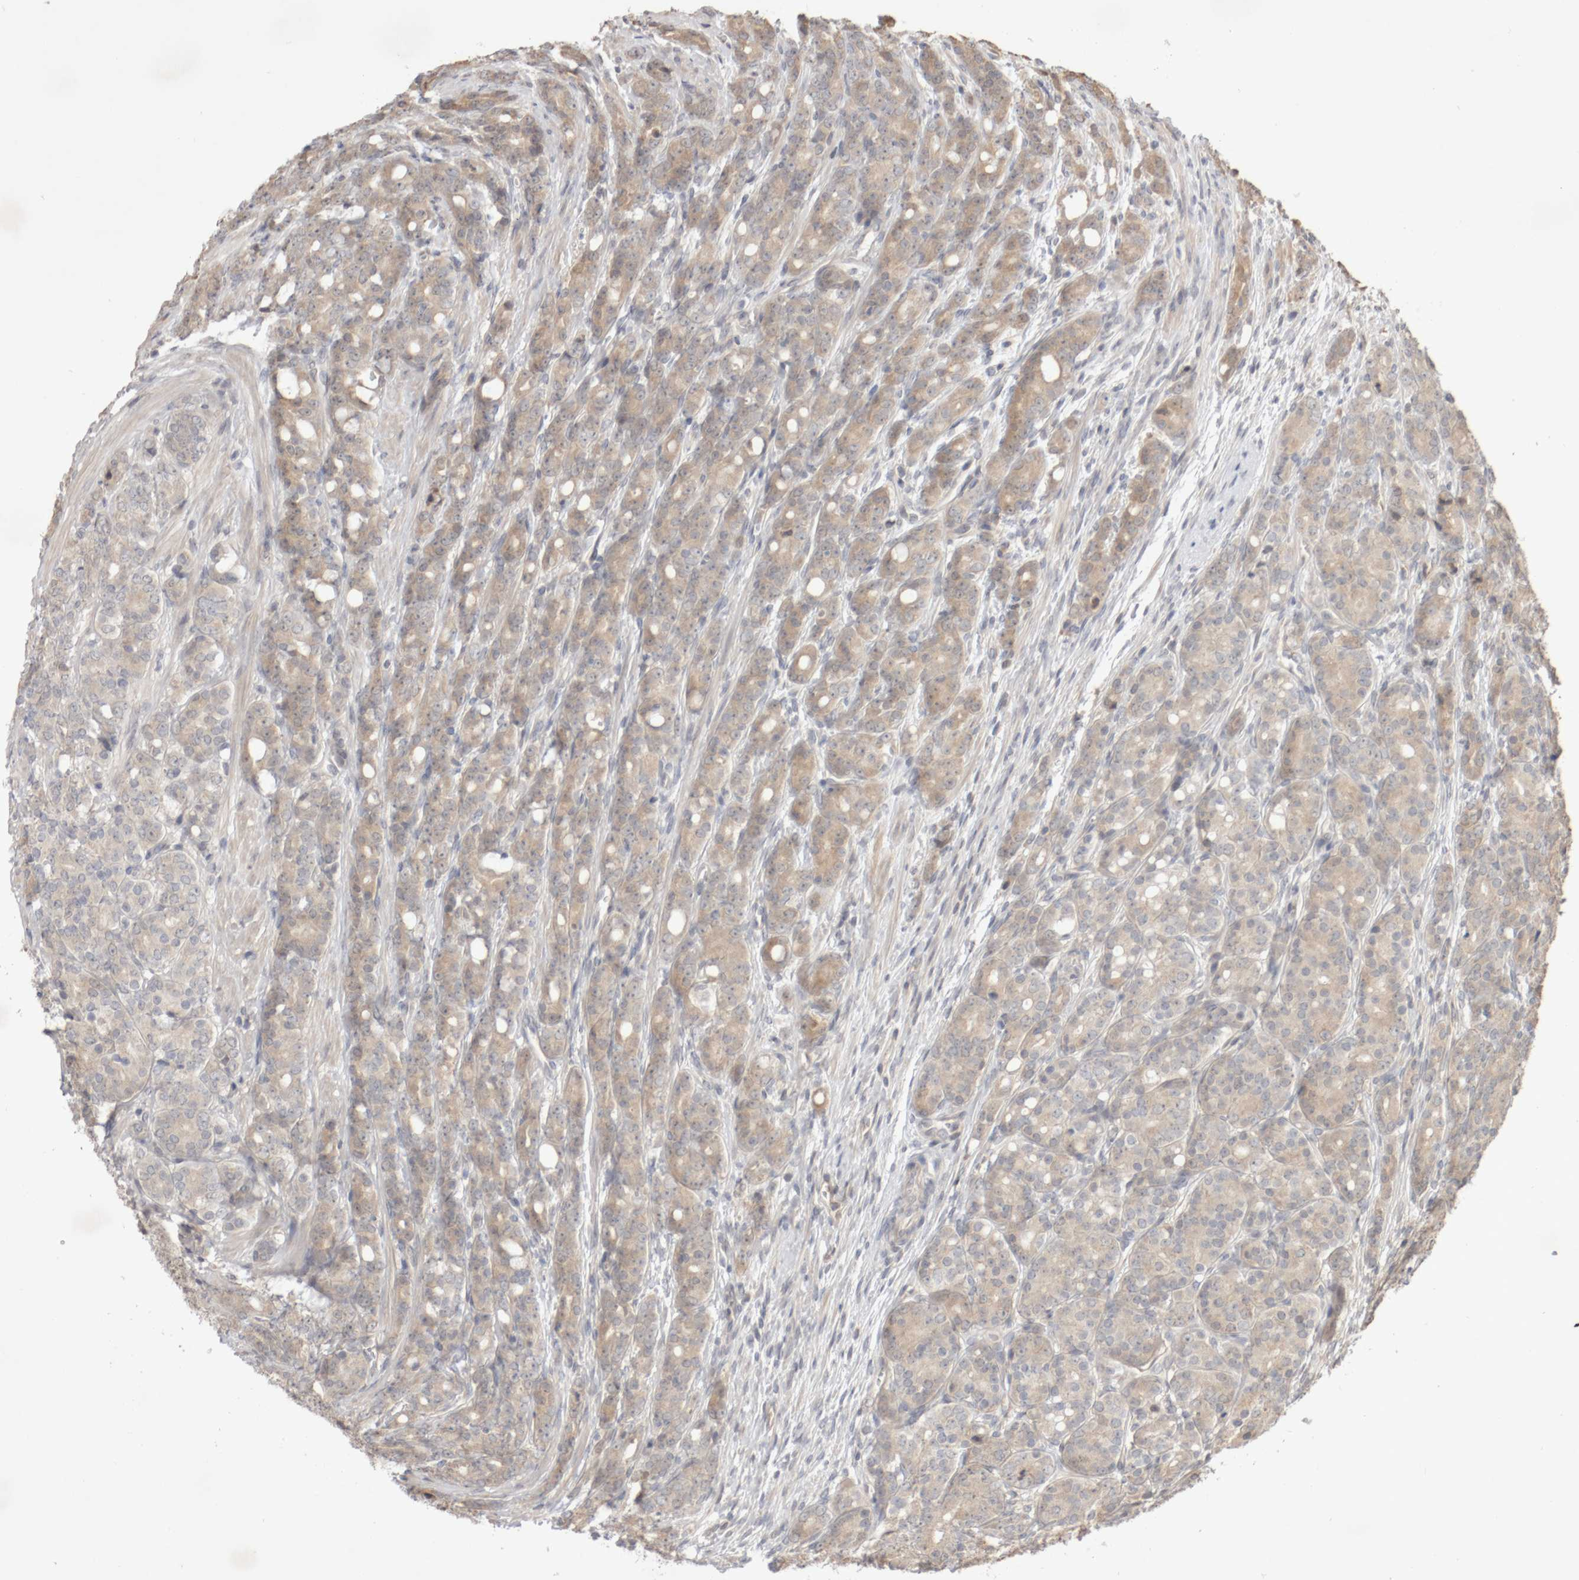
{"staining": {"intensity": "weak", "quantity": "25%-75%", "location": "cytoplasmic/membranous"}, "tissue": "prostate cancer", "cell_type": "Tumor cells", "image_type": "cancer", "snomed": [{"axis": "morphology", "description": "Adenocarcinoma, High grade"}, {"axis": "topography", "description": "Prostate"}], "caption": "Immunohistochemical staining of prostate adenocarcinoma (high-grade) exhibits low levels of weak cytoplasmic/membranous positivity in about 25%-75% of tumor cells.", "gene": "DPH7", "patient": {"sex": "male", "age": 62}}